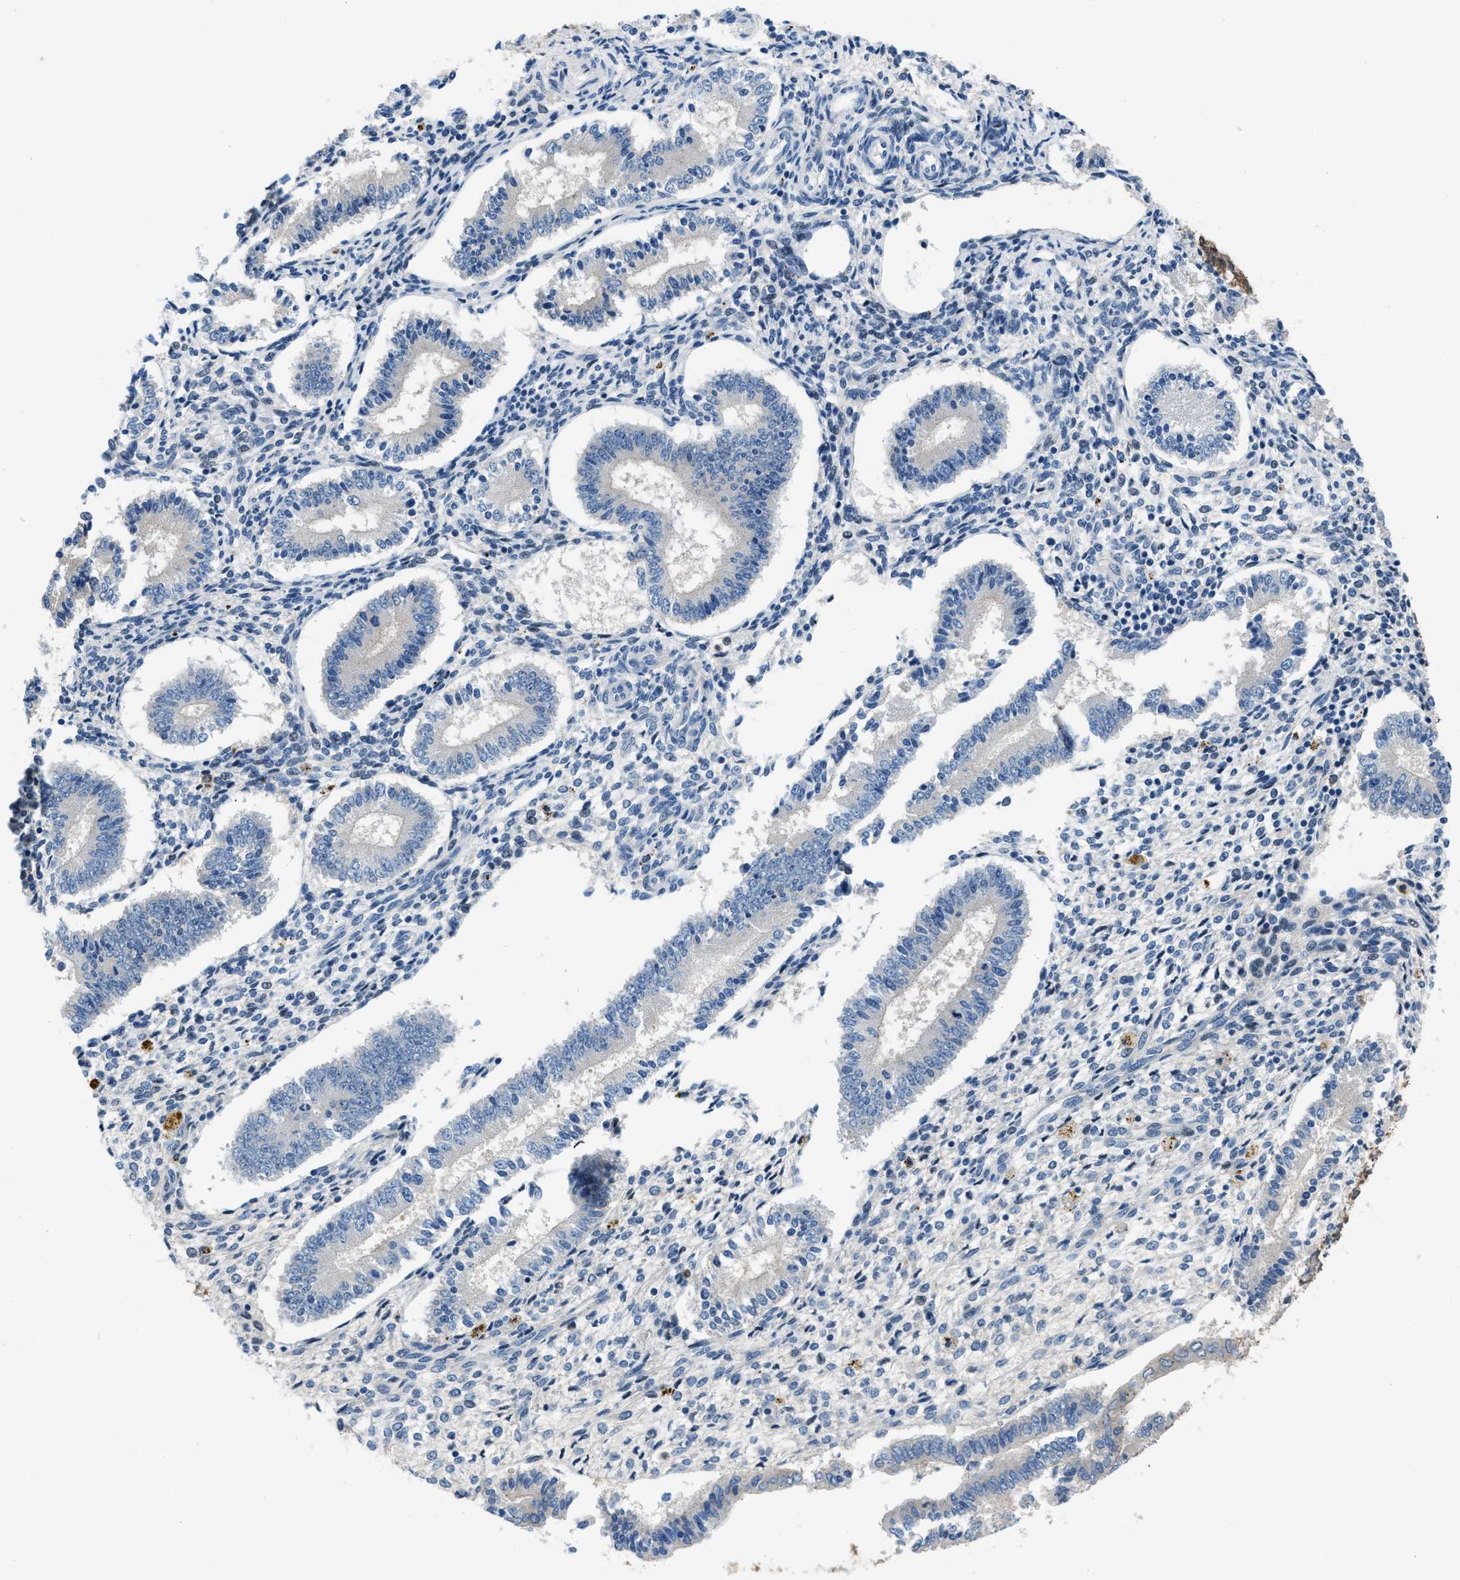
{"staining": {"intensity": "moderate", "quantity": "<25%", "location": "cytoplasmic/membranous"}, "tissue": "endometrium", "cell_type": "Cells in endometrial stroma", "image_type": "normal", "snomed": [{"axis": "morphology", "description": "Normal tissue, NOS"}, {"axis": "topography", "description": "Endometrium"}], "caption": "Immunohistochemical staining of unremarkable human endometrium shows low levels of moderate cytoplasmic/membranous expression in approximately <25% of cells in endometrial stroma.", "gene": "PFKP", "patient": {"sex": "female", "age": 42}}